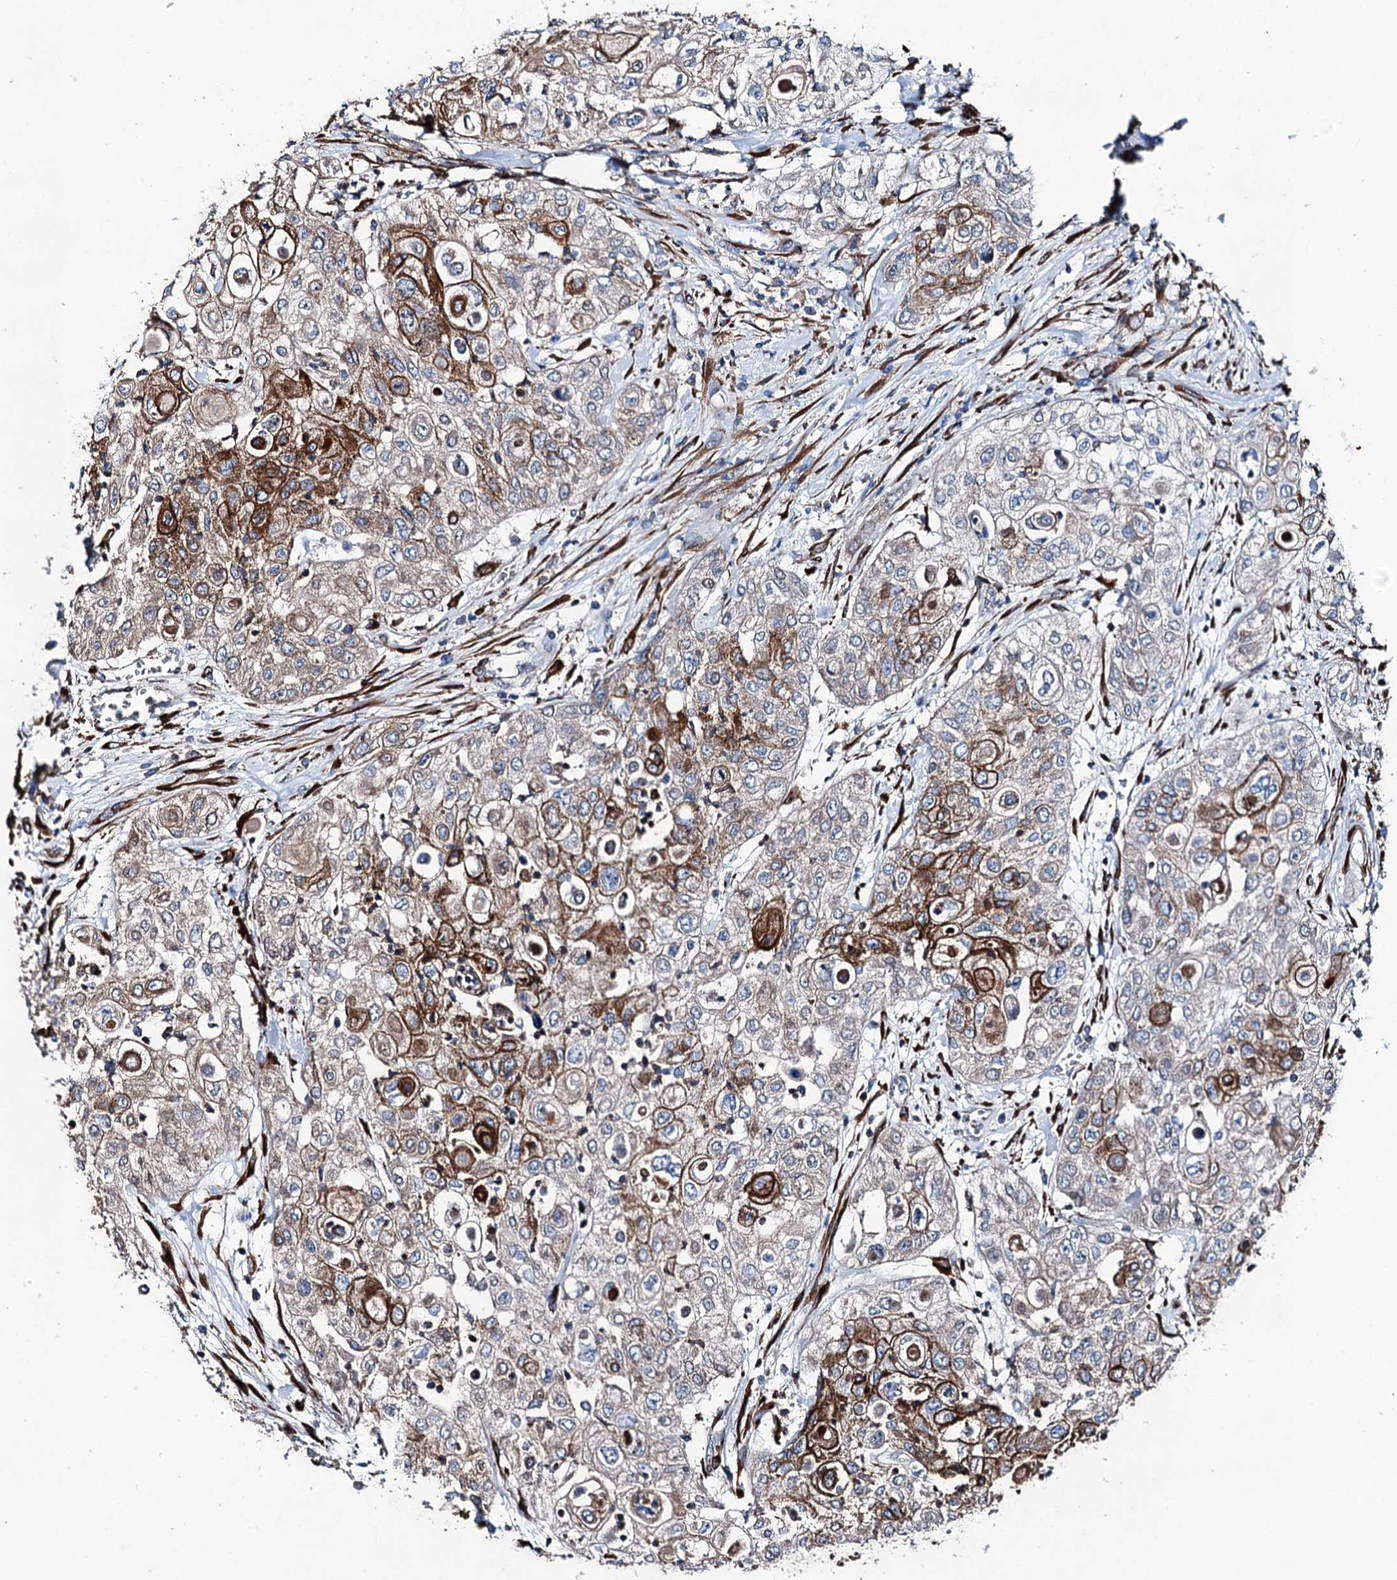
{"staining": {"intensity": "strong", "quantity": "25%-75%", "location": "cytoplasmic/membranous"}, "tissue": "urothelial cancer", "cell_type": "Tumor cells", "image_type": "cancer", "snomed": [{"axis": "morphology", "description": "Urothelial carcinoma, High grade"}, {"axis": "topography", "description": "Urinary bladder"}], "caption": "Immunohistochemistry (DAB) staining of human urothelial carcinoma (high-grade) shows strong cytoplasmic/membranous protein staining in about 25%-75% of tumor cells.", "gene": "DDIAS", "patient": {"sex": "female", "age": 79}}